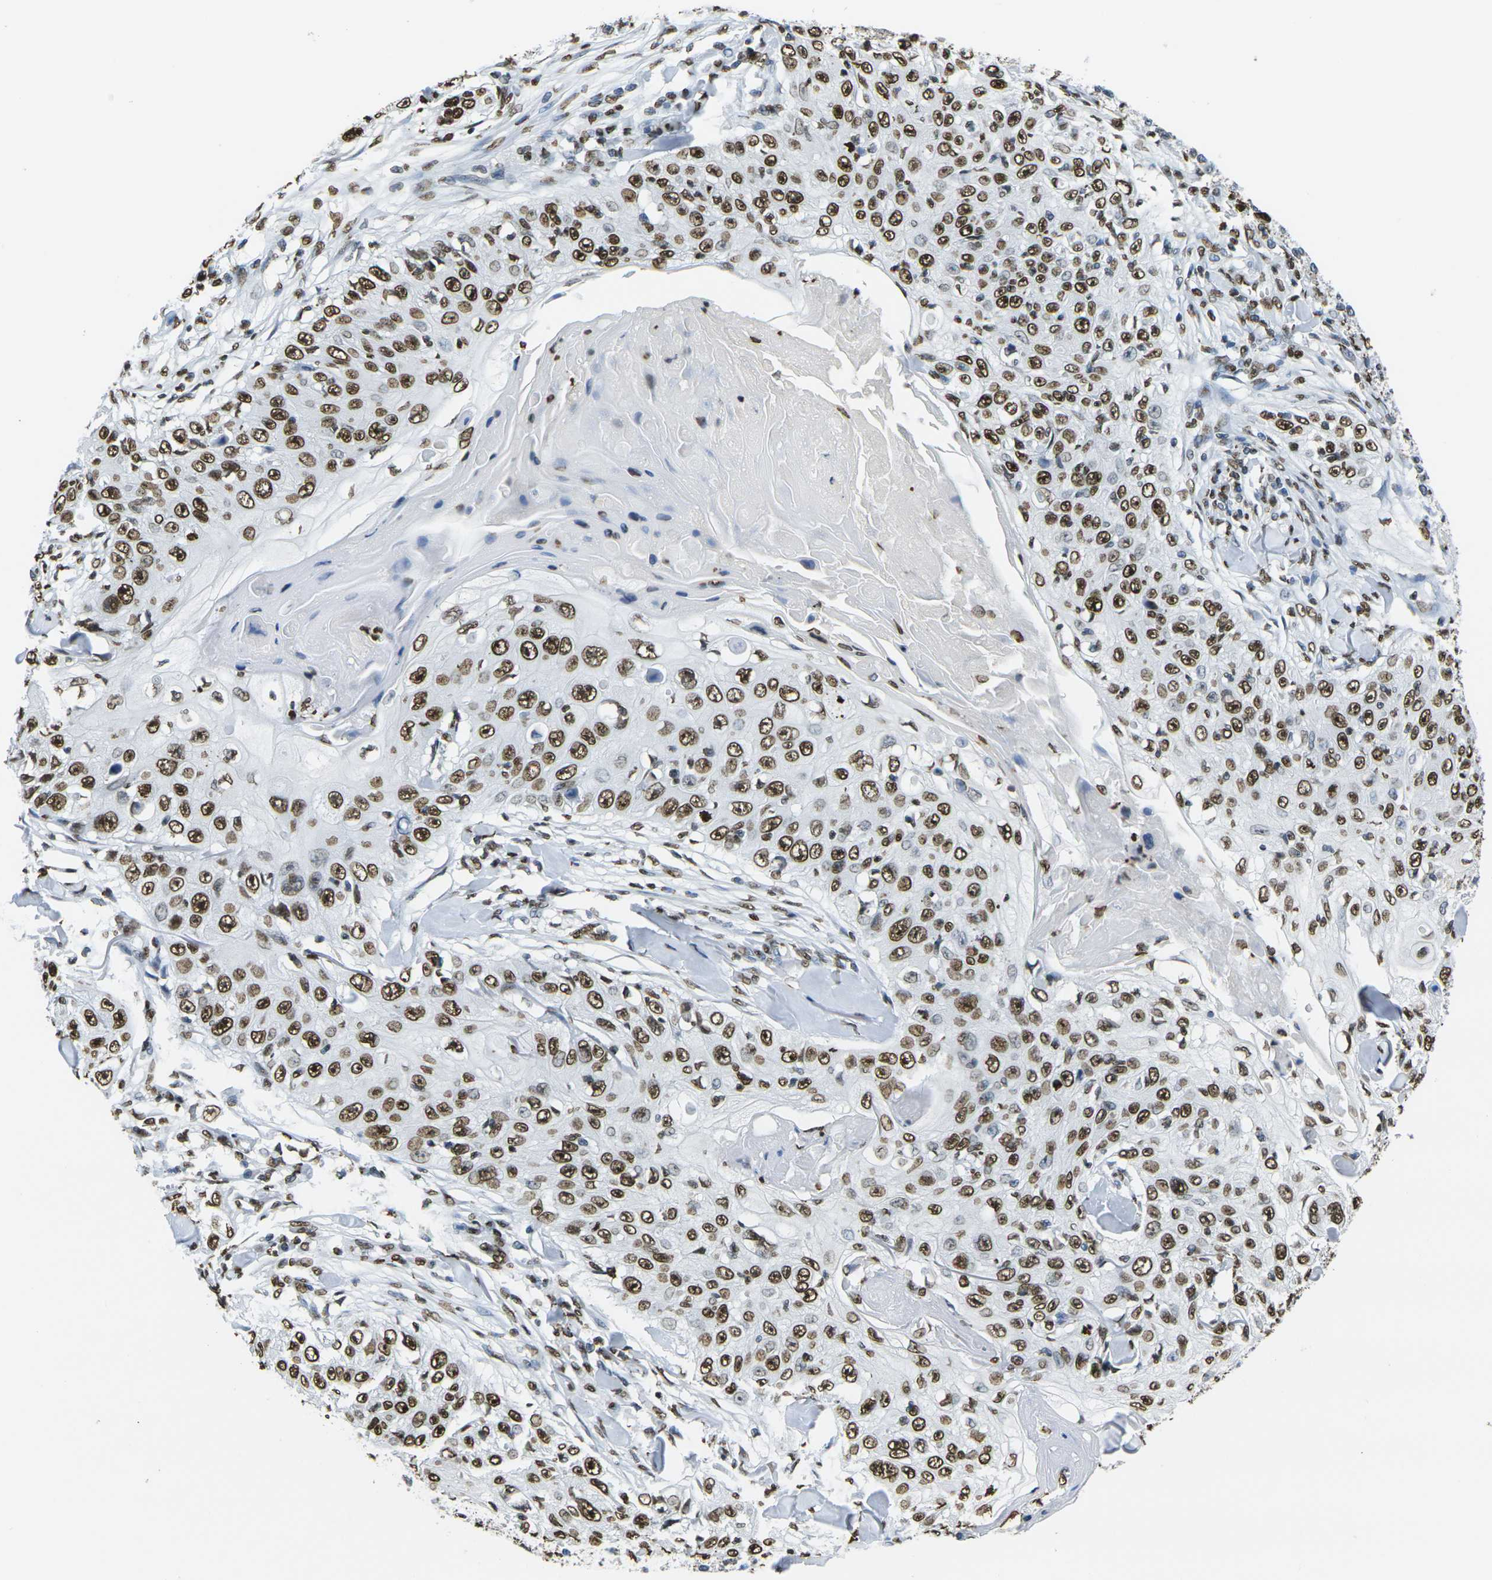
{"staining": {"intensity": "strong", "quantity": ">75%", "location": "nuclear"}, "tissue": "skin cancer", "cell_type": "Tumor cells", "image_type": "cancer", "snomed": [{"axis": "morphology", "description": "Squamous cell carcinoma, NOS"}, {"axis": "topography", "description": "Skin"}], "caption": "Skin cancer stained for a protein demonstrates strong nuclear positivity in tumor cells. (Brightfield microscopy of DAB IHC at high magnification).", "gene": "DRAXIN", "patient": {"sex": "male", "age": 86}}